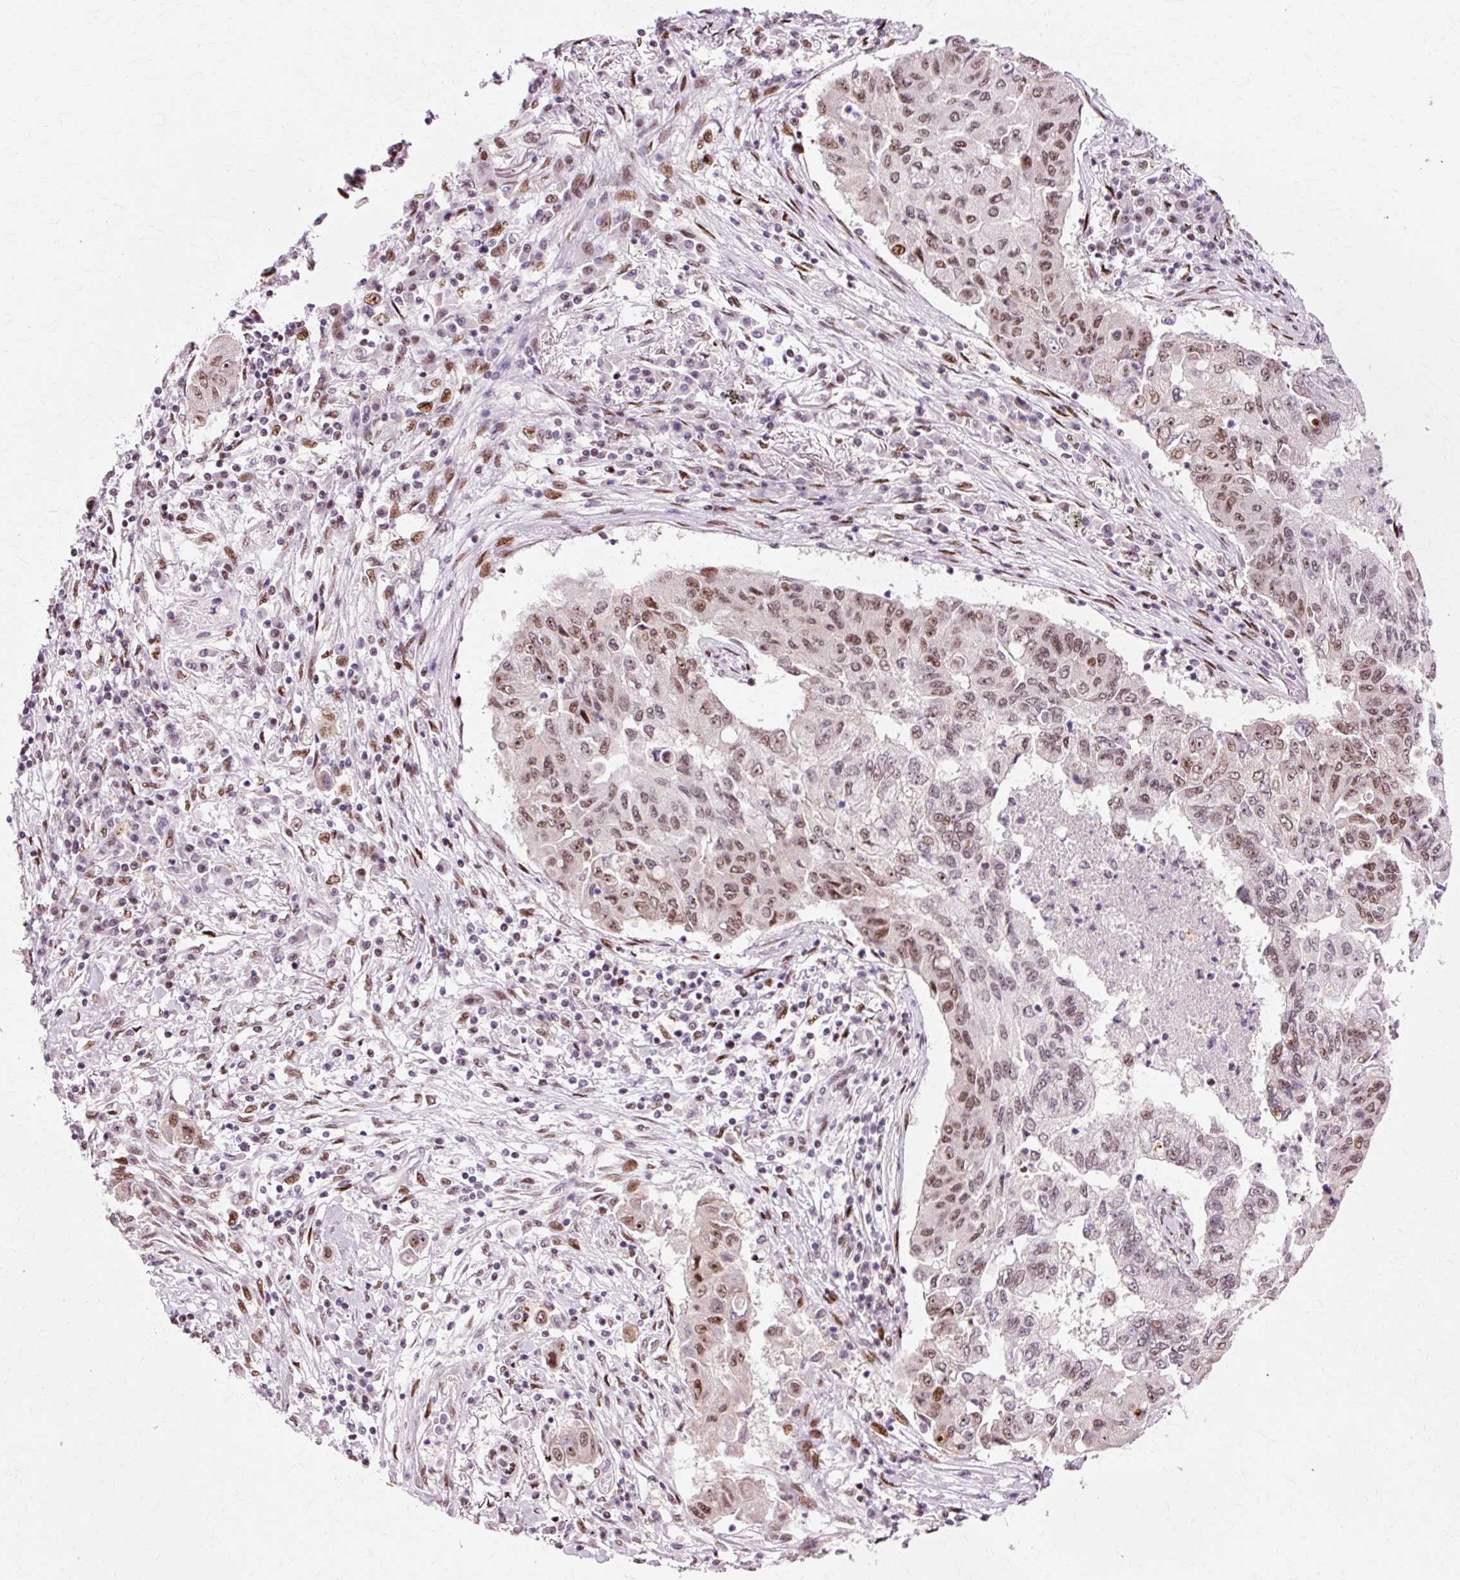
{"staining": {"intensity": "moderate", "quantity": ">75%", "location": "nuclear"}, "tissue": "lung cancer", "cell_type": "Tumor cells", "image_type": "cancer", "snomed": [{"axis": "morphology", "description": "Squamous cell carcinoma, NOS"}, {"axis": "topography", "description": "Lung"}], "caption": "This is a photomicrograph of immunohistochemistry staining of lung cancer (squamous cell carcinoma), which shows moderate staining in the nuclear of tumor cells.", "gene": "MACROD2", "patient": {"sex": "male", "age": 74}}